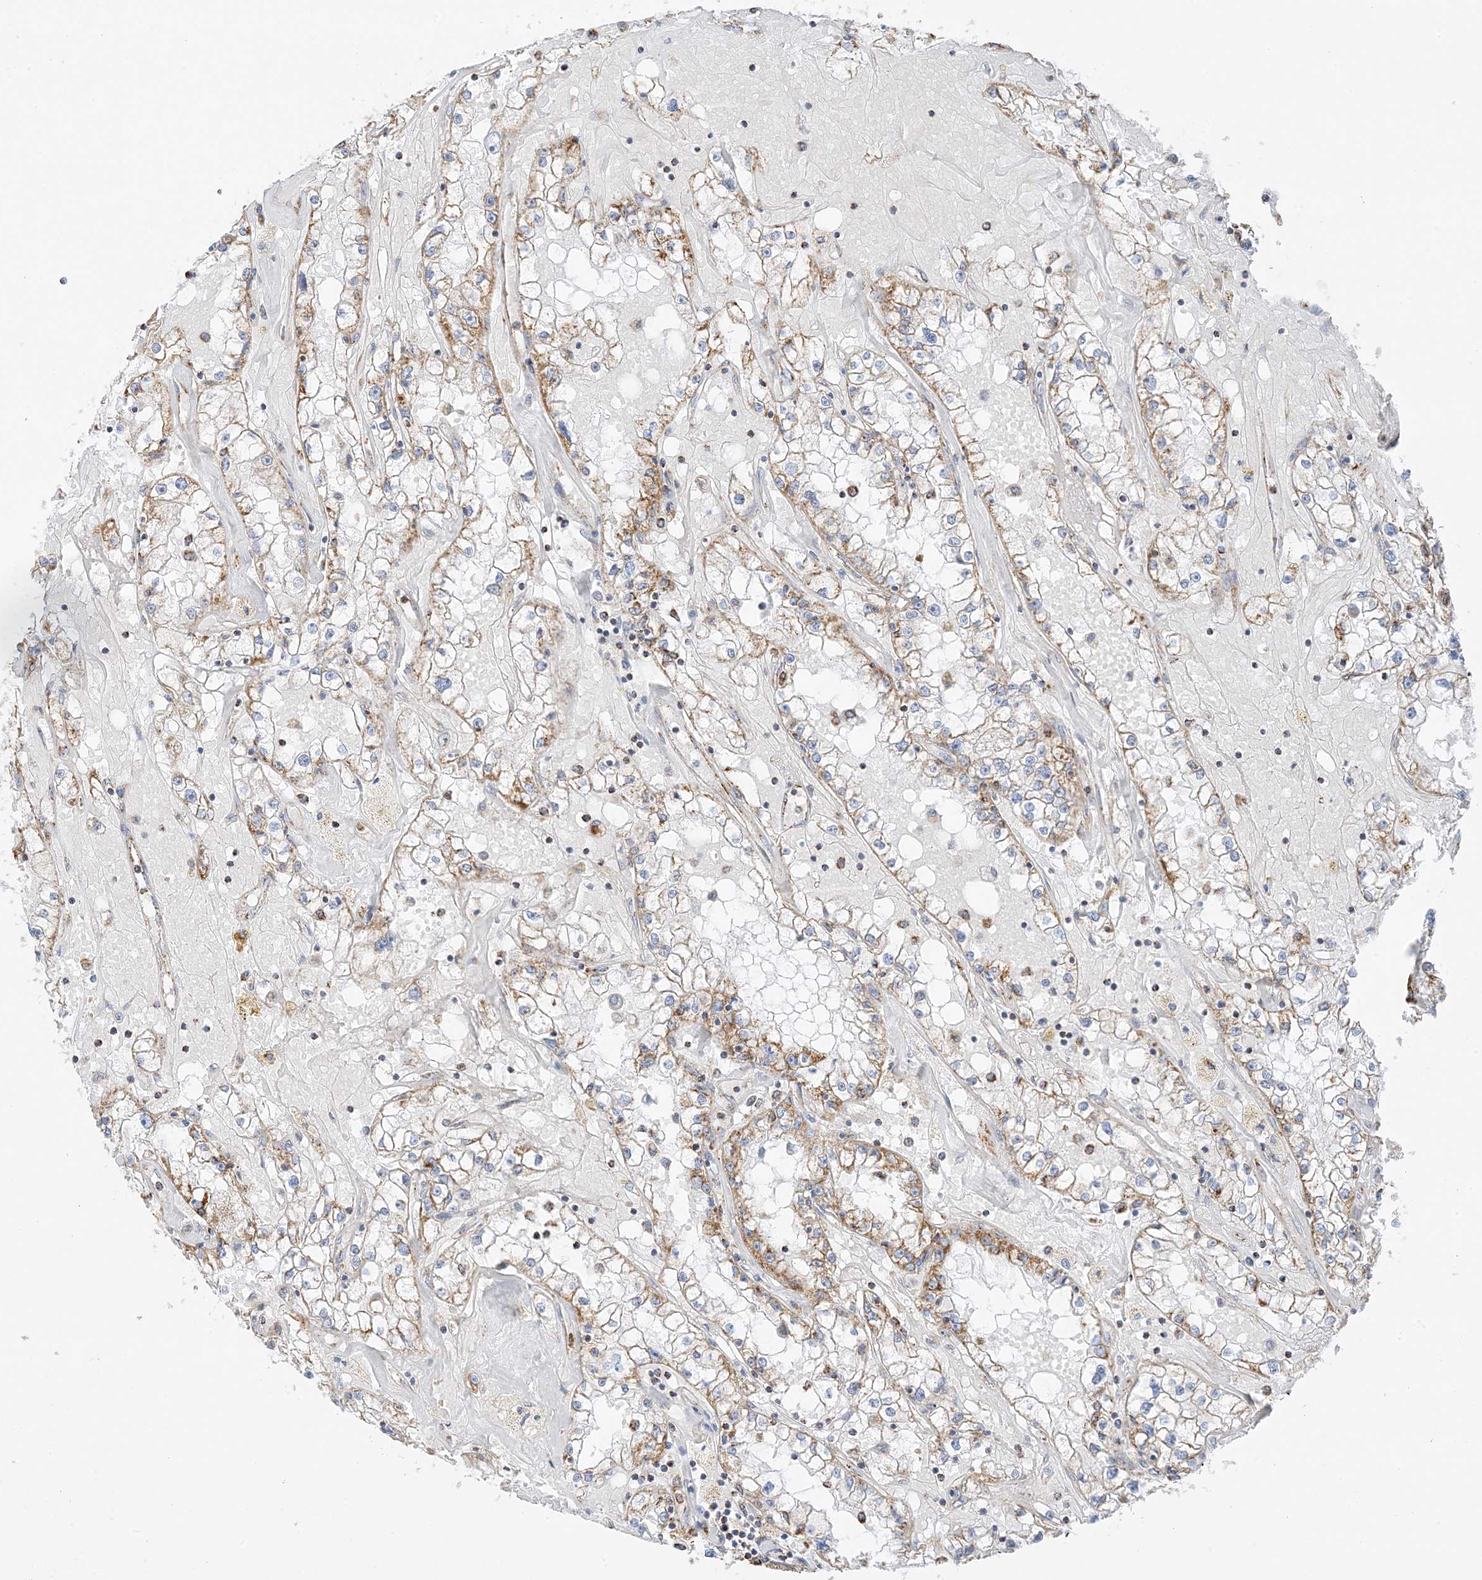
{"staining": {"intensity": "moderate", "quantity": ">75%", "location": "cytoplasmic/membranous"}, "tissue": "renal cancer", "cell_type": "Tumor cells", "image_type": "cancer", "snomed": [{"axis": "morphology", "description": "Adenocarcinoma, NOS"}, {"axis": "topography", "description": "Kidney"}], "caption": "IHC histopathology image of adenocarcinoma (renal) stained for a protein (brown), which demonstrates medium levels of moderate cytoplasmic/membranous positivity in approximately >75% of tumor cells.", "gene": "CAPN13", "patient": {"sex": "male", "age": 56}}